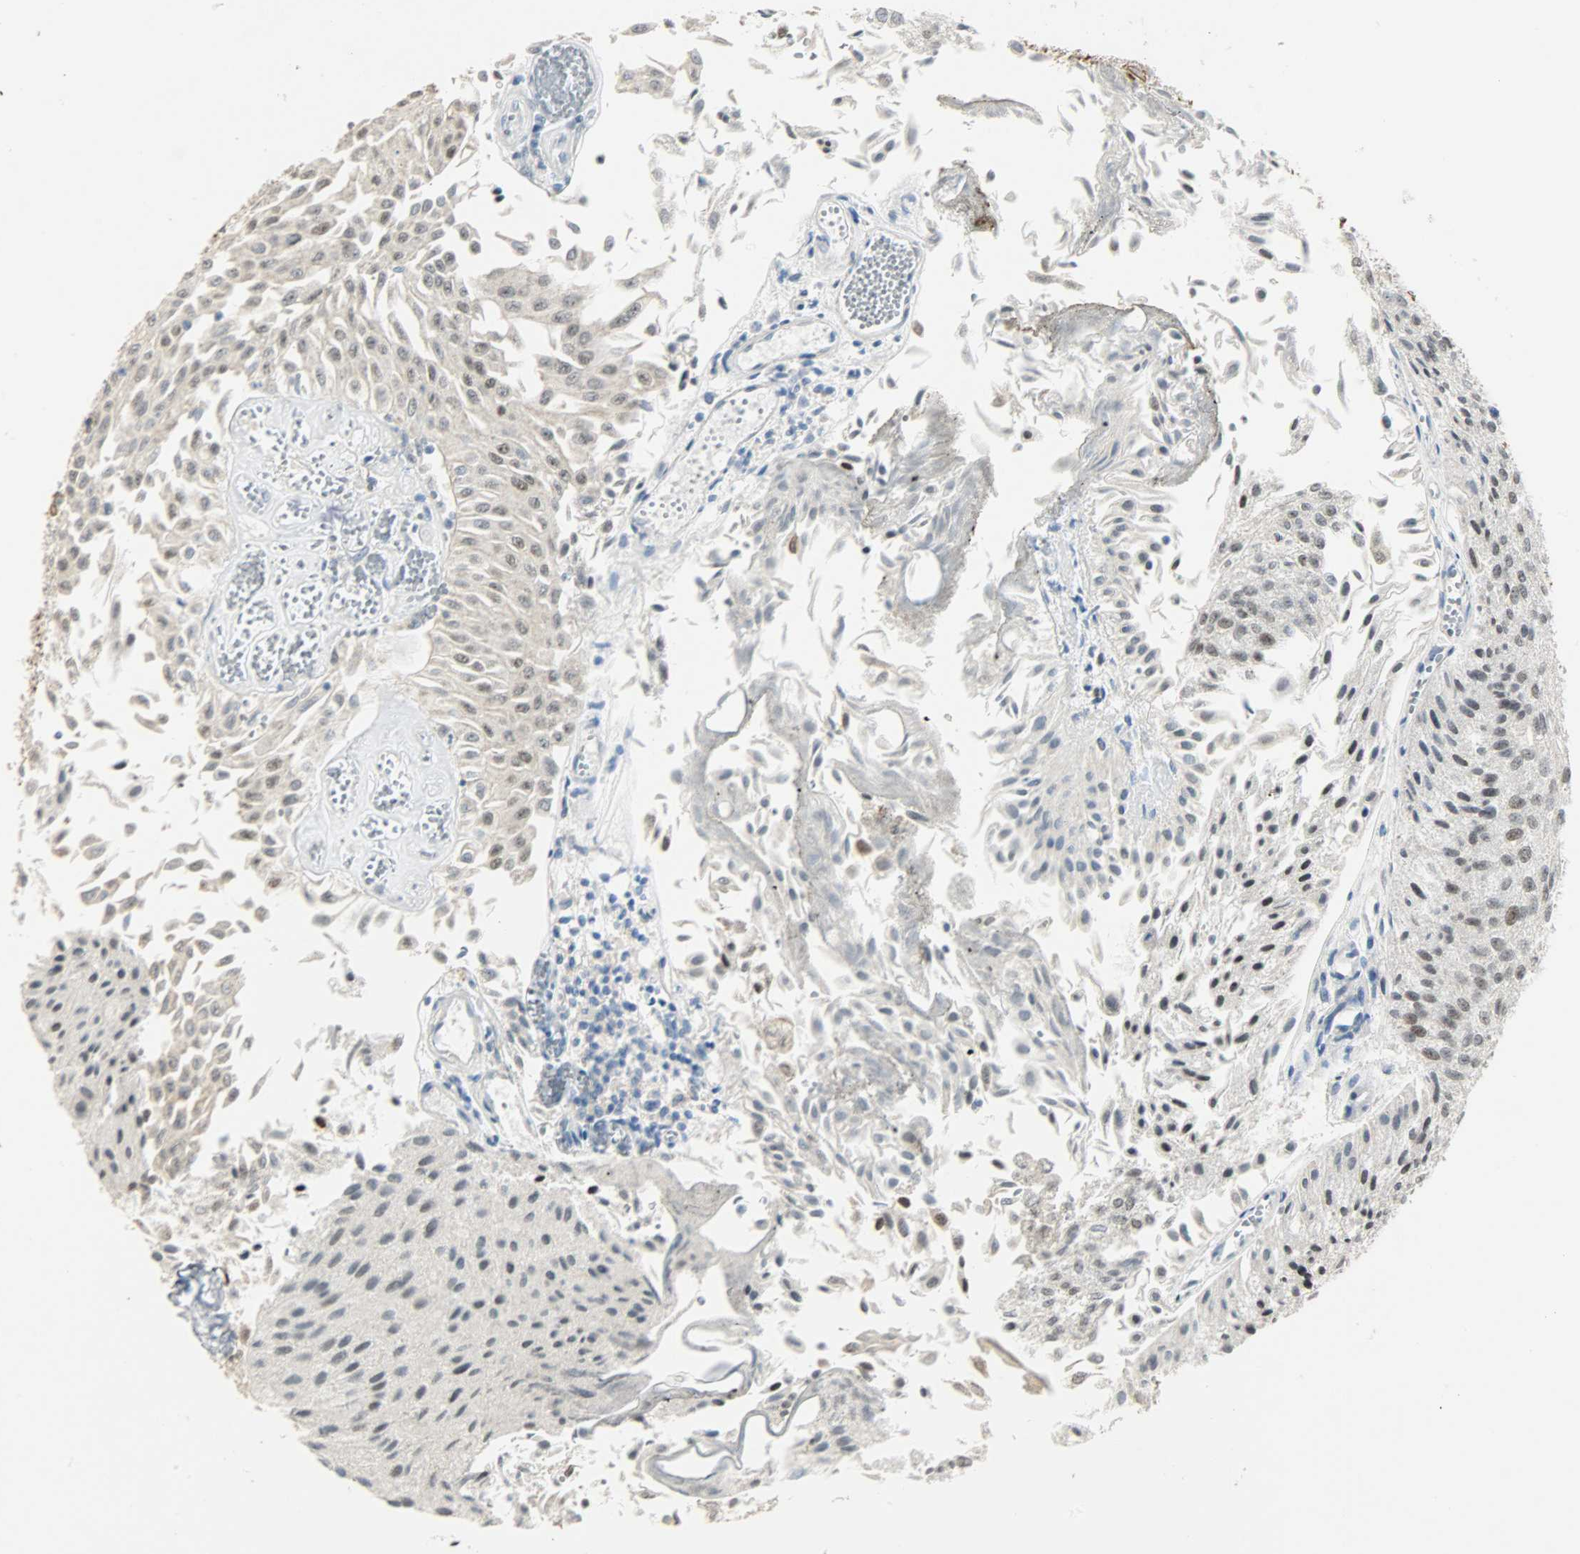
{"staining": {"intensity": "moderate", "quantity": "25%-75%", "location": "nuclear"}, "tissue": "urothelial cancer", "cell_type": "Tumor cells", "image_type": "cancer", "snomed": [{"axis": "morphology", "description": "Urothelial carcinoma, Low grade"}, {"axis": "topography", "description": "Urinary bladder"}], "caption": "Immunohistochemical staining of human low-grade urothelial carcinoma displays medium levels of moderate nuclear staining in about 25%-75% of tumor cells.", "gene": "PPARG", "patient": {"sex": "male", "age": 86}}